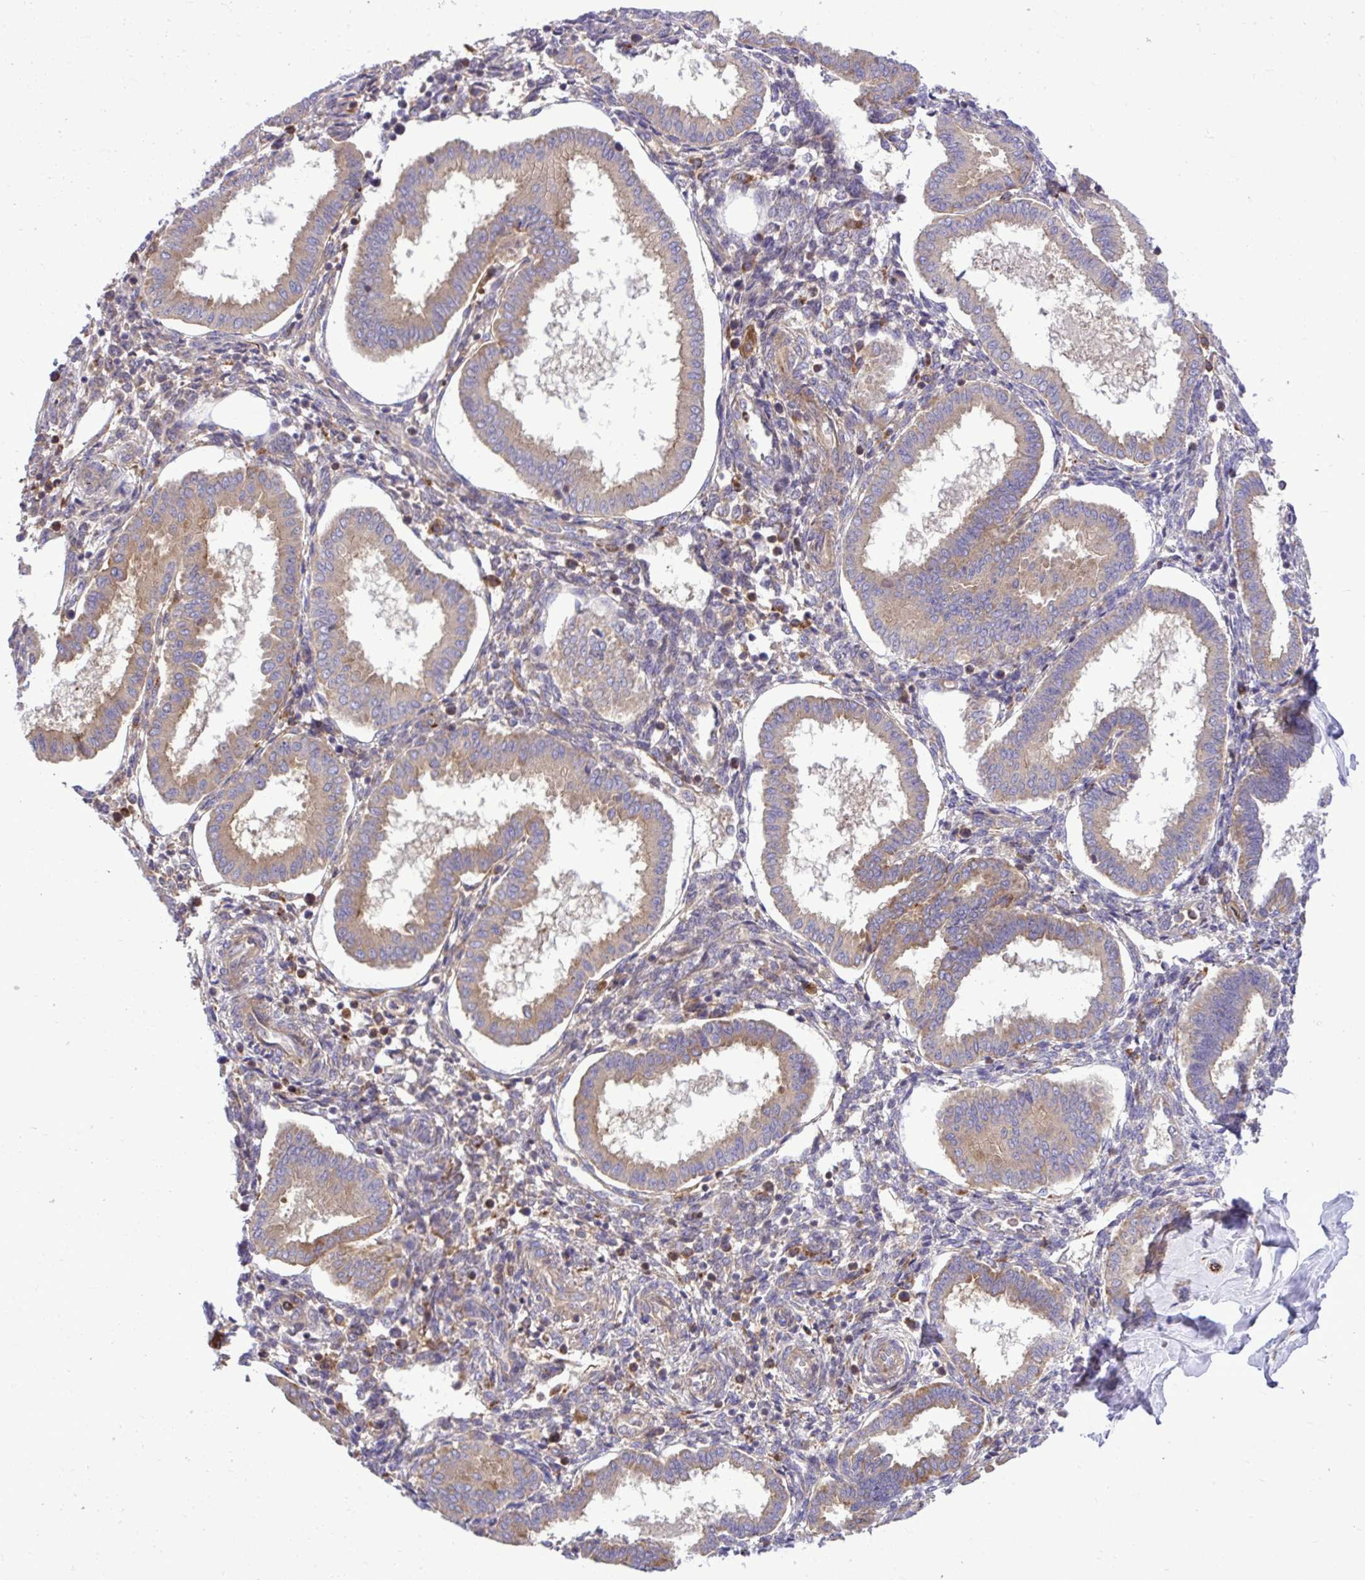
{"staining": {"intensity": "negative", "quantity": "none", "location": "none"}, "tissue": "endometrium", "cell_type": "Cells in endometrial stroma", "image_type": "normal", "snomed": [{"axis": "morphology", "description": "Normal tissue, NOS"}, {"axis": "topography", "description": "Endometrium"}], "caption": "This is an immunohistochemistry histopathology image of normal human endometrium. There is no positivity in cells in endometrial stroma.", "gene": "PAIP2", "patient": {"sex": "female", "age": 24}}